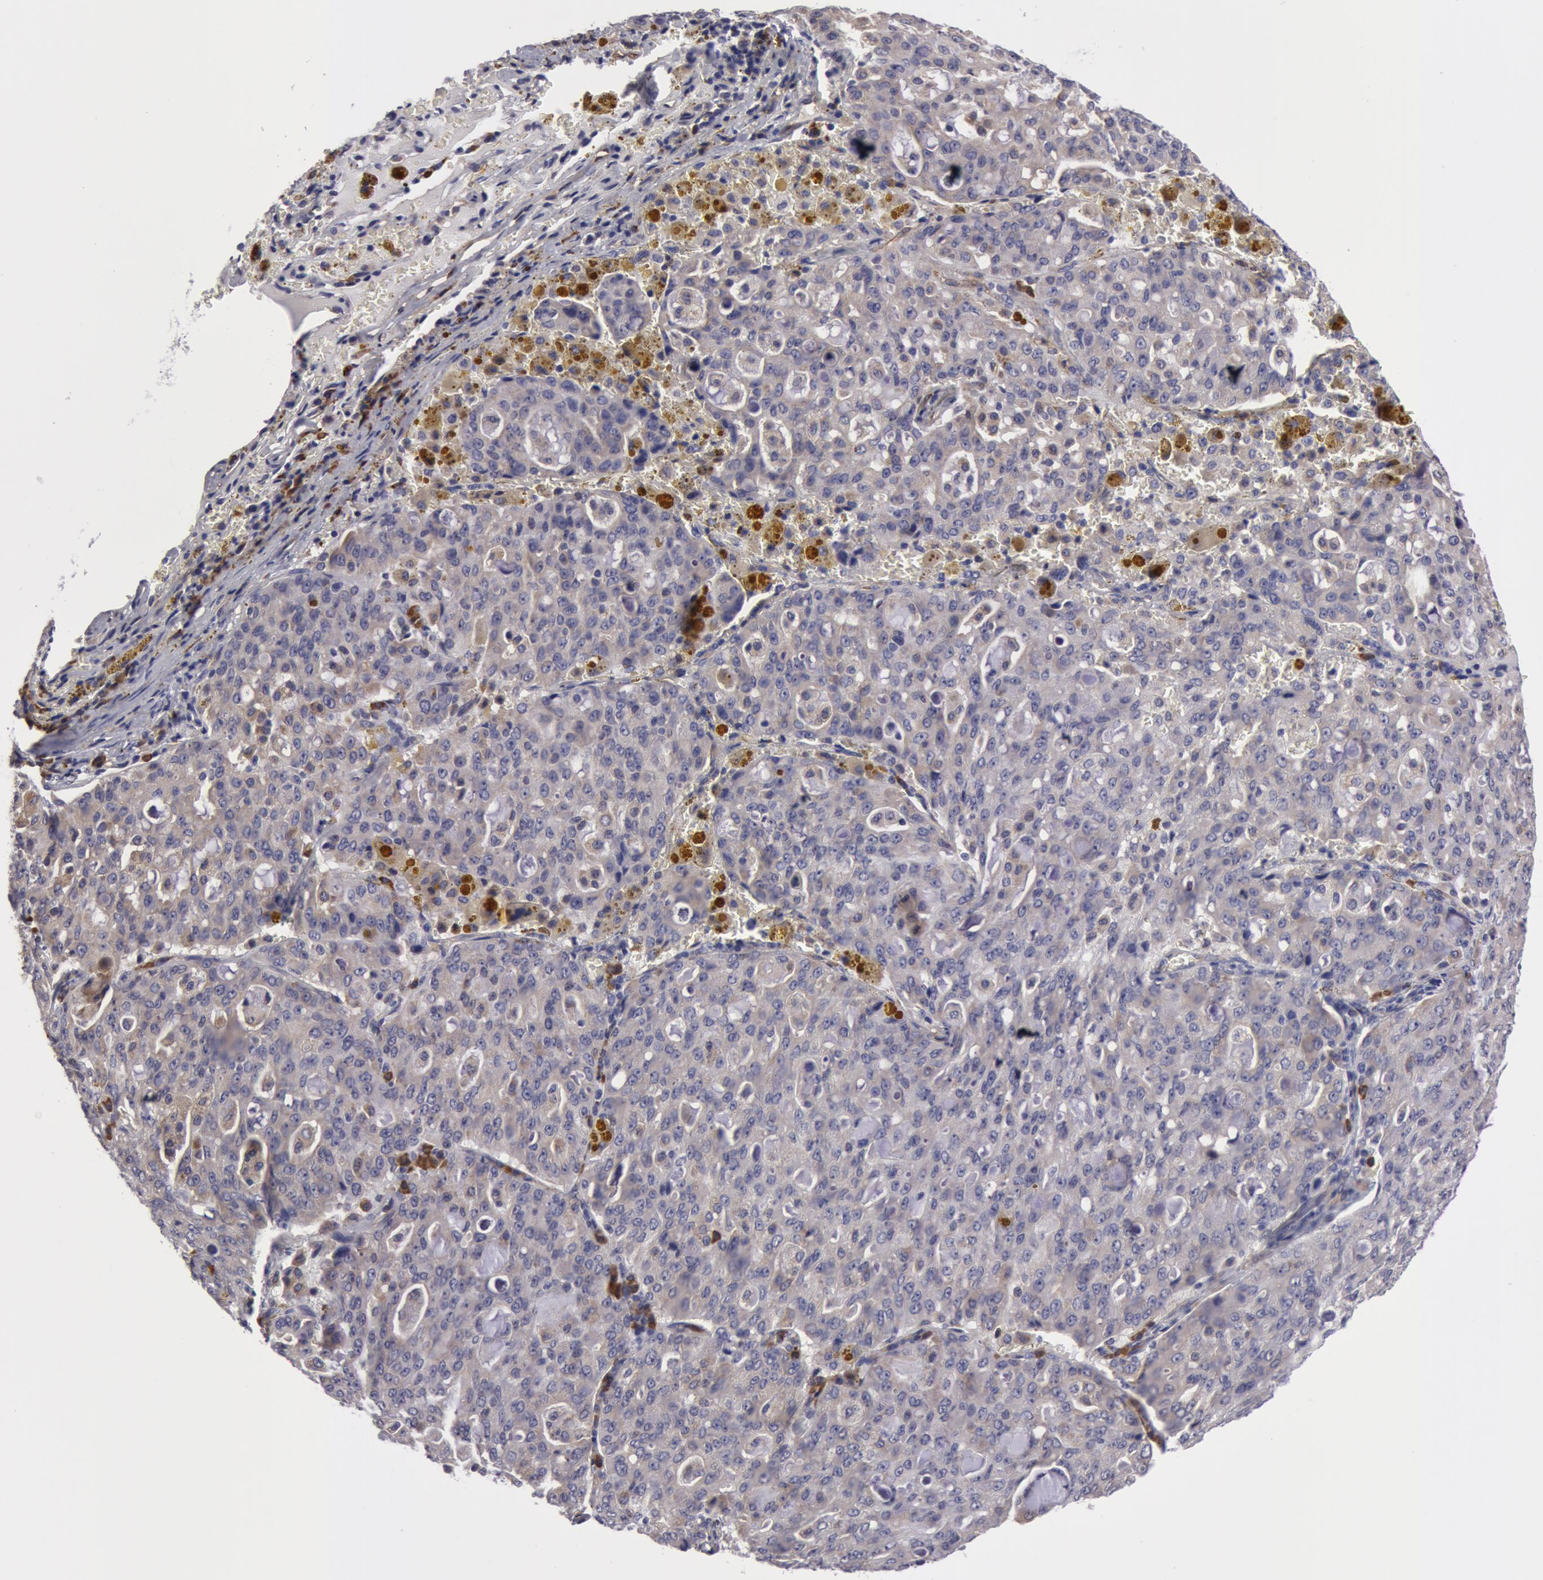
{"staining": {"intensity": "negative", "quantity": "none", "location": "none"}, "tissue": "lung cancer", "cell_type": "Tumor cells", "image_type": "cancer", "snomed": [{"axis": "morphology", "description": "Adenocarcinoma, NOS"}, {"axis": "topography", "description": "Lung"}], "caption": "Image shows no protein expression in tumor cells of lung cancer tissue.", "gene": "IL23A", "patient": {"sex": "female", "age": 44}}